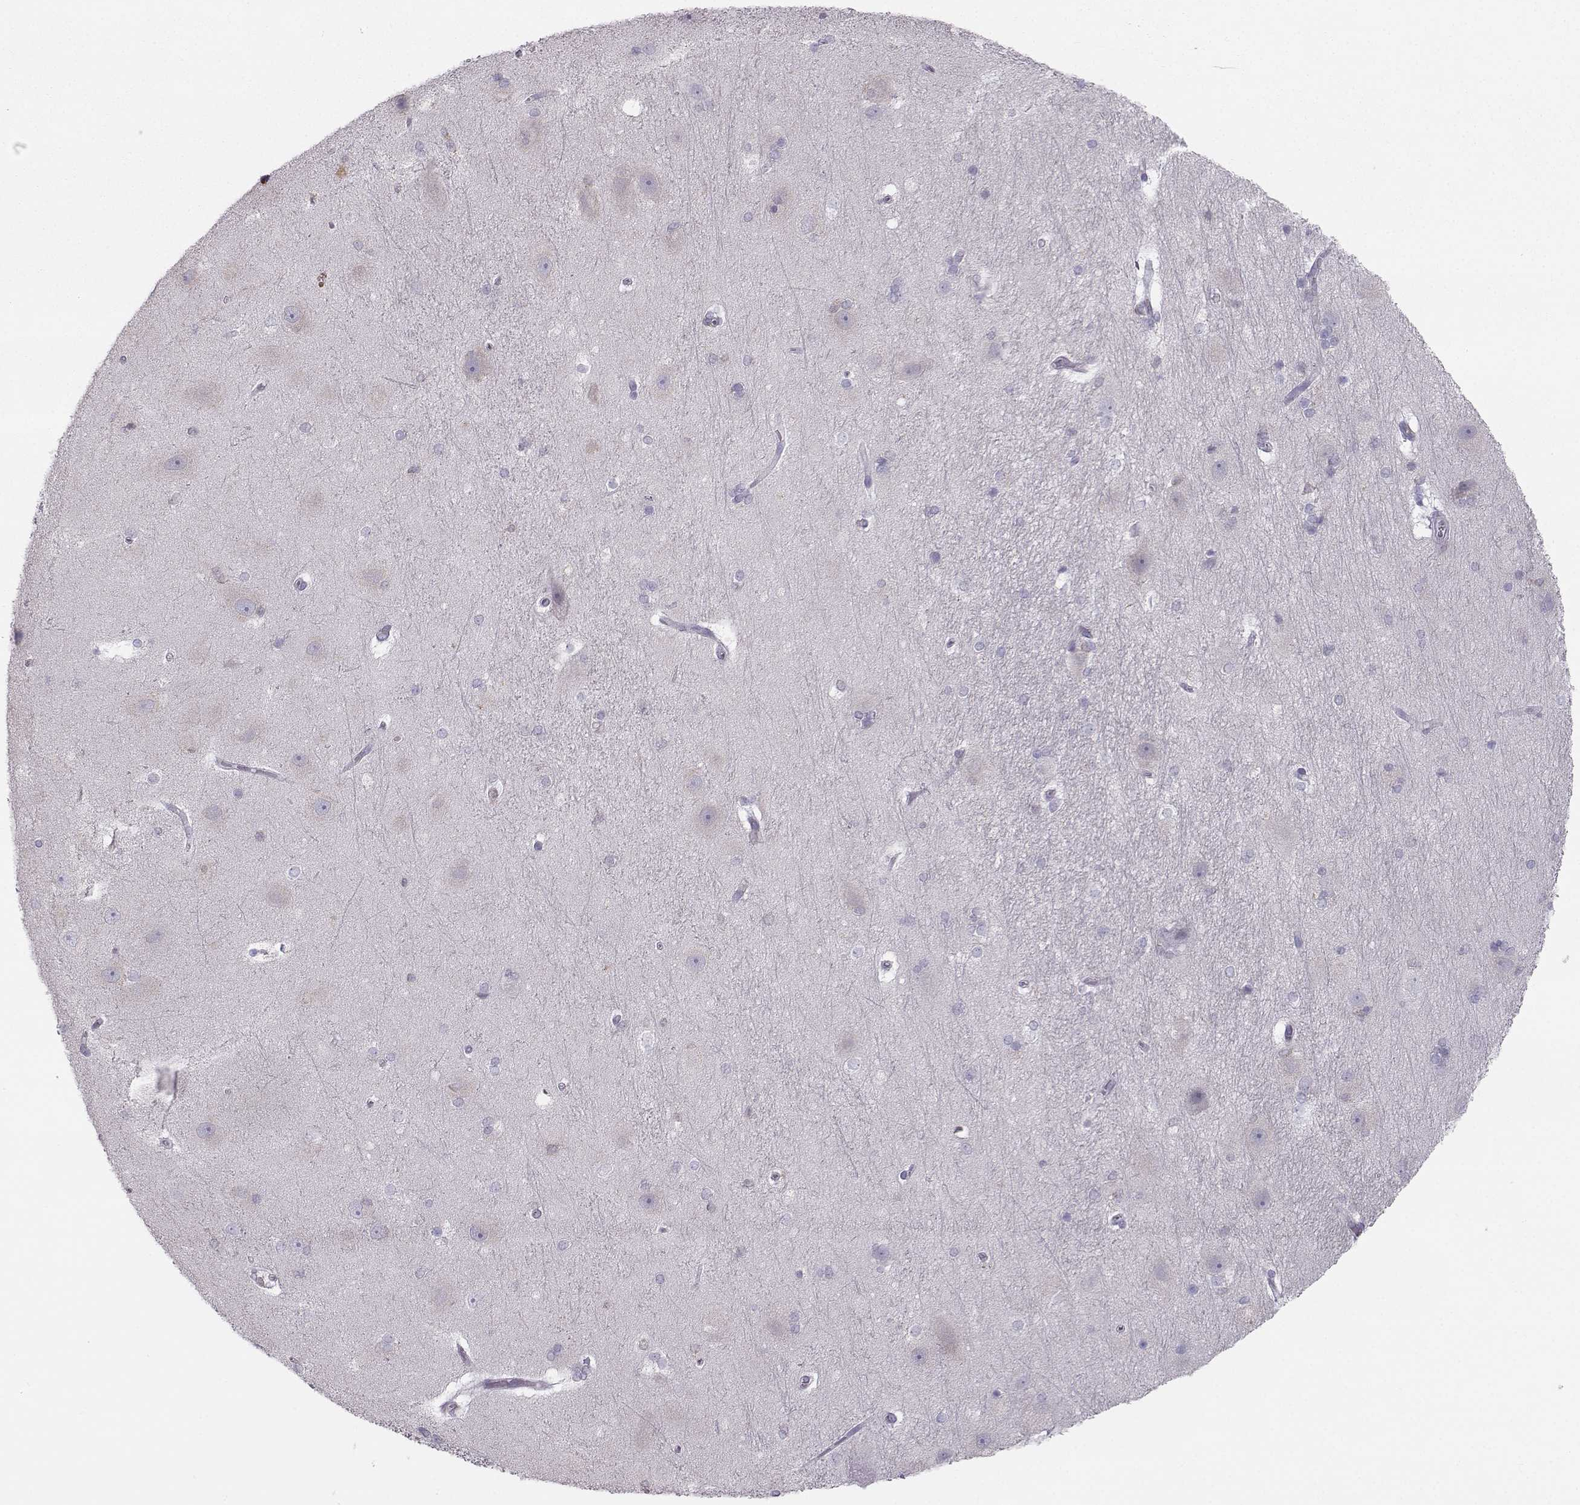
{"staining": {"intensity": "negative", "quantity": "none", "location": "none"}, "tissue": "hippocampus", "cell_type": "Glial cells", "image_type": "normal", "snomed": [{"axis": "morphology", "description": "Normal tissue, NOS"}, {"axis": "topography", "description": "Cerebral cortex"}, {"axis": "topography", "description": "Hippocampus"}], "caption": "Photomicrograph shows no protein positivity in glial cells of normal hippocampus.", "gene": "ZBTB32", "patient": {"sex": "female", "age": 19}}